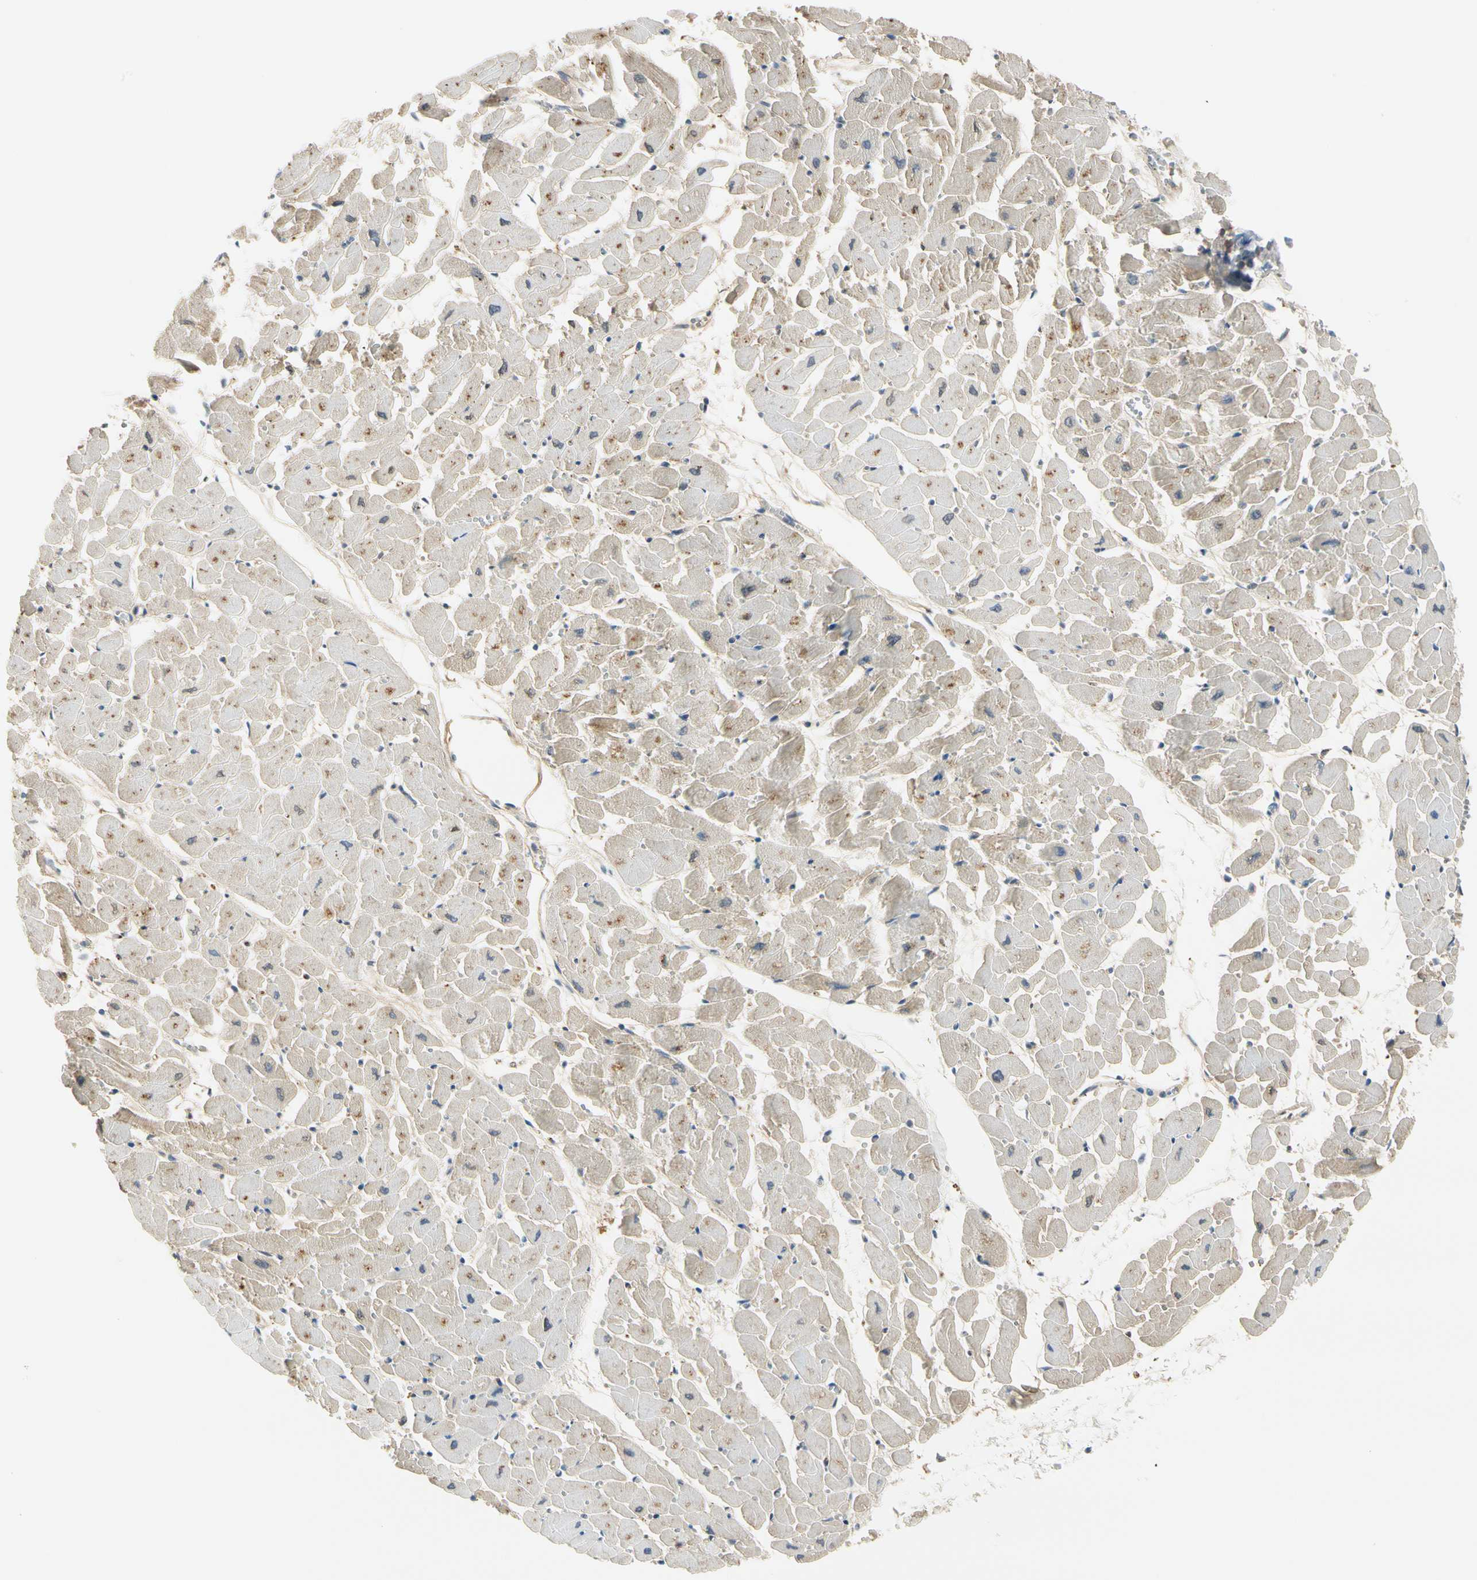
{"staining": {"intensity": "moderate", "quantity": "25%-75%", "location": "cytoplasmic/membranous"}, "tissue": "heart muscle", "cell_type": "Cardiomyocytes", "image_type": "normal", "snomed": [{"axis": "morphology", "description": "Normal tissue, NOS"}, {"axis": "topography", "description": "Heart"}], "caption": "Heart muscle stained with DAB IHC displays medium levels of moderate cytoplasmic/membranous staining in approximately 25%-75% of cardiomyocytes. (DAB IHC with brightfield microscopy, high magnification).", "gene": "LAMB3", "patient": {"sex": "female", "age": 19}}